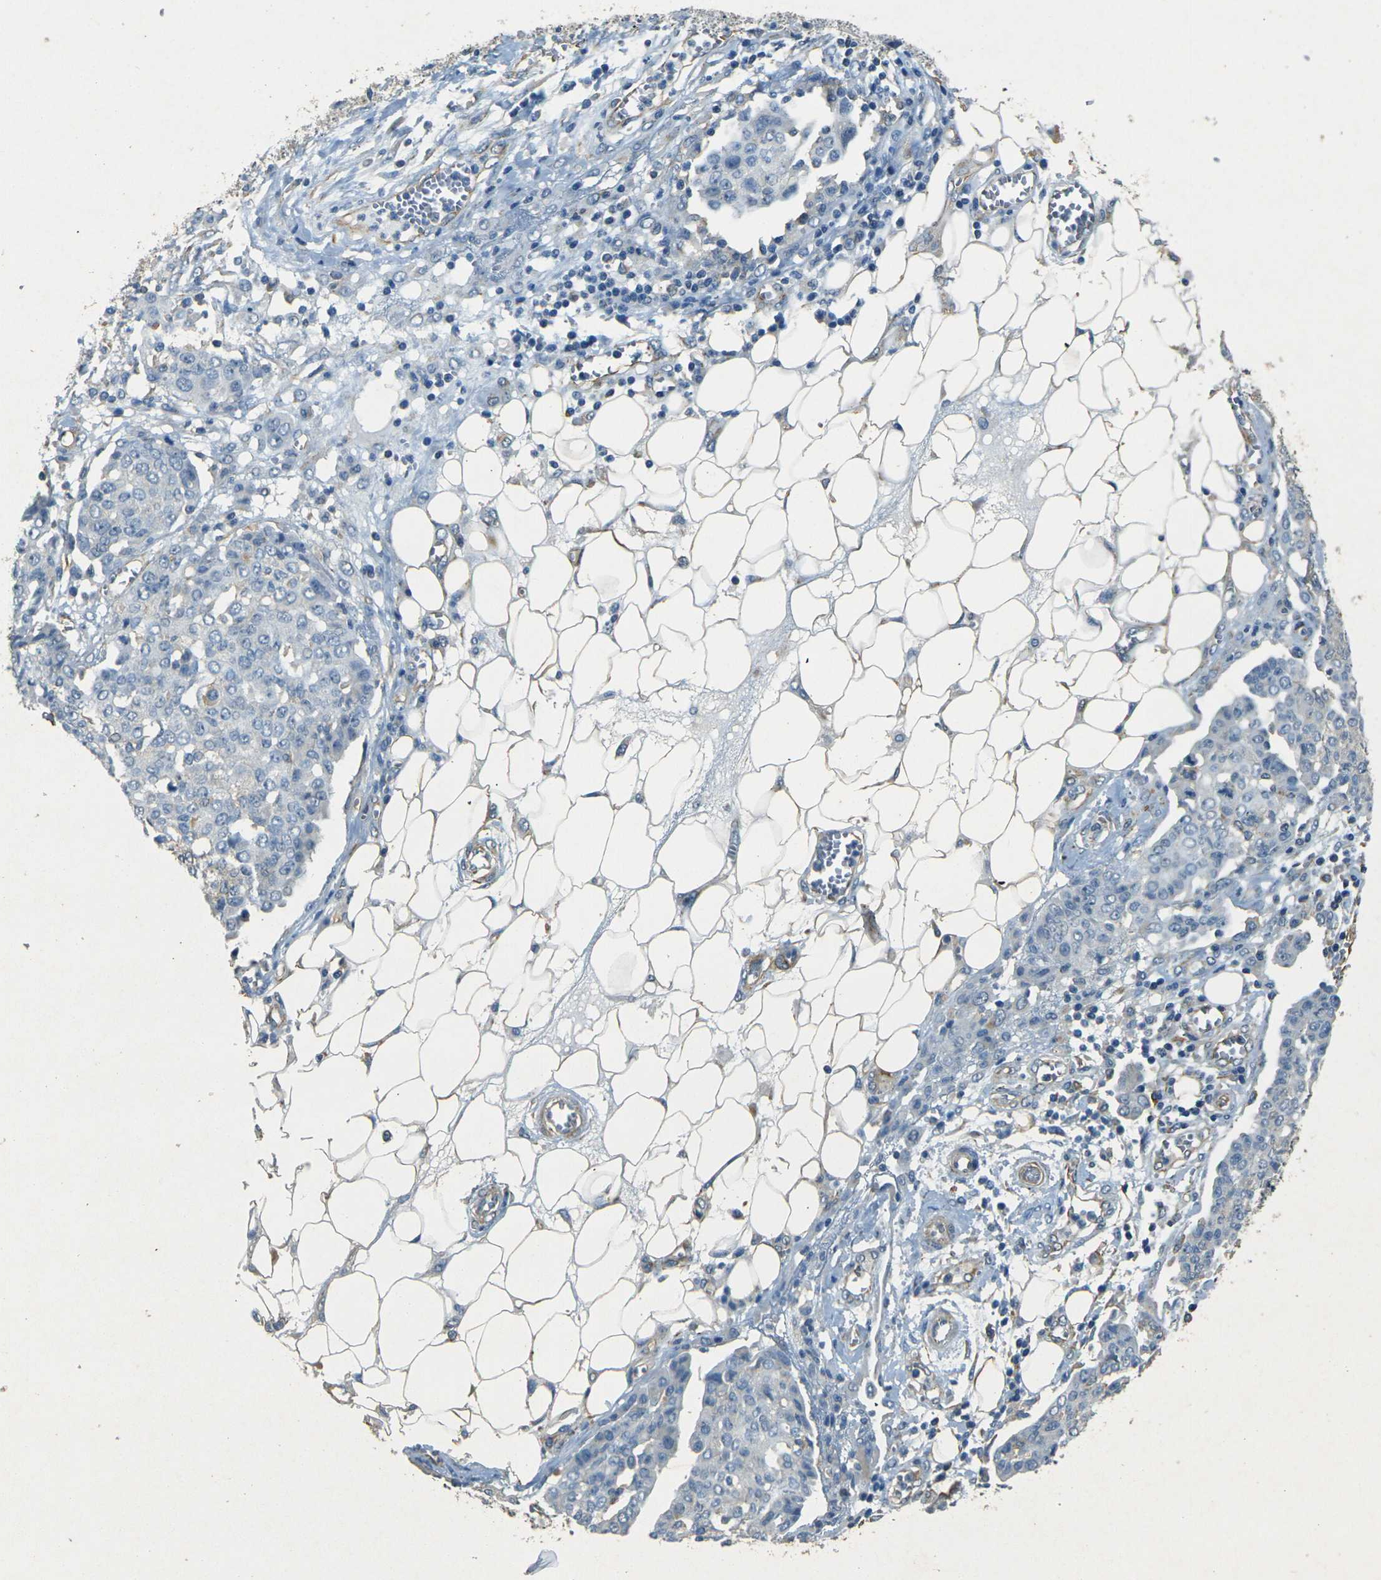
{"staining": {"intensity": "negative", "quantity": "none", "location": "none"}, "tissue": "ovarian cancer", "cell_type": "Tumor cells", "image_type": "cancer", "snomed": [{"axis": "morphology", "description": "Cystadenocarcinoma, serous, NOS"}, {"axis": "topography", "description": "Soft tissue"}, {"axis": "topography", "description": "Ovary"}], "caption": "This is an immunohistochemistry photomicrograph of ovarian serous cystadenocarcinoma. There is no expression in tumor cells.", "gene": "SORT1", "patient": {"sex": "female", "age": 57}}